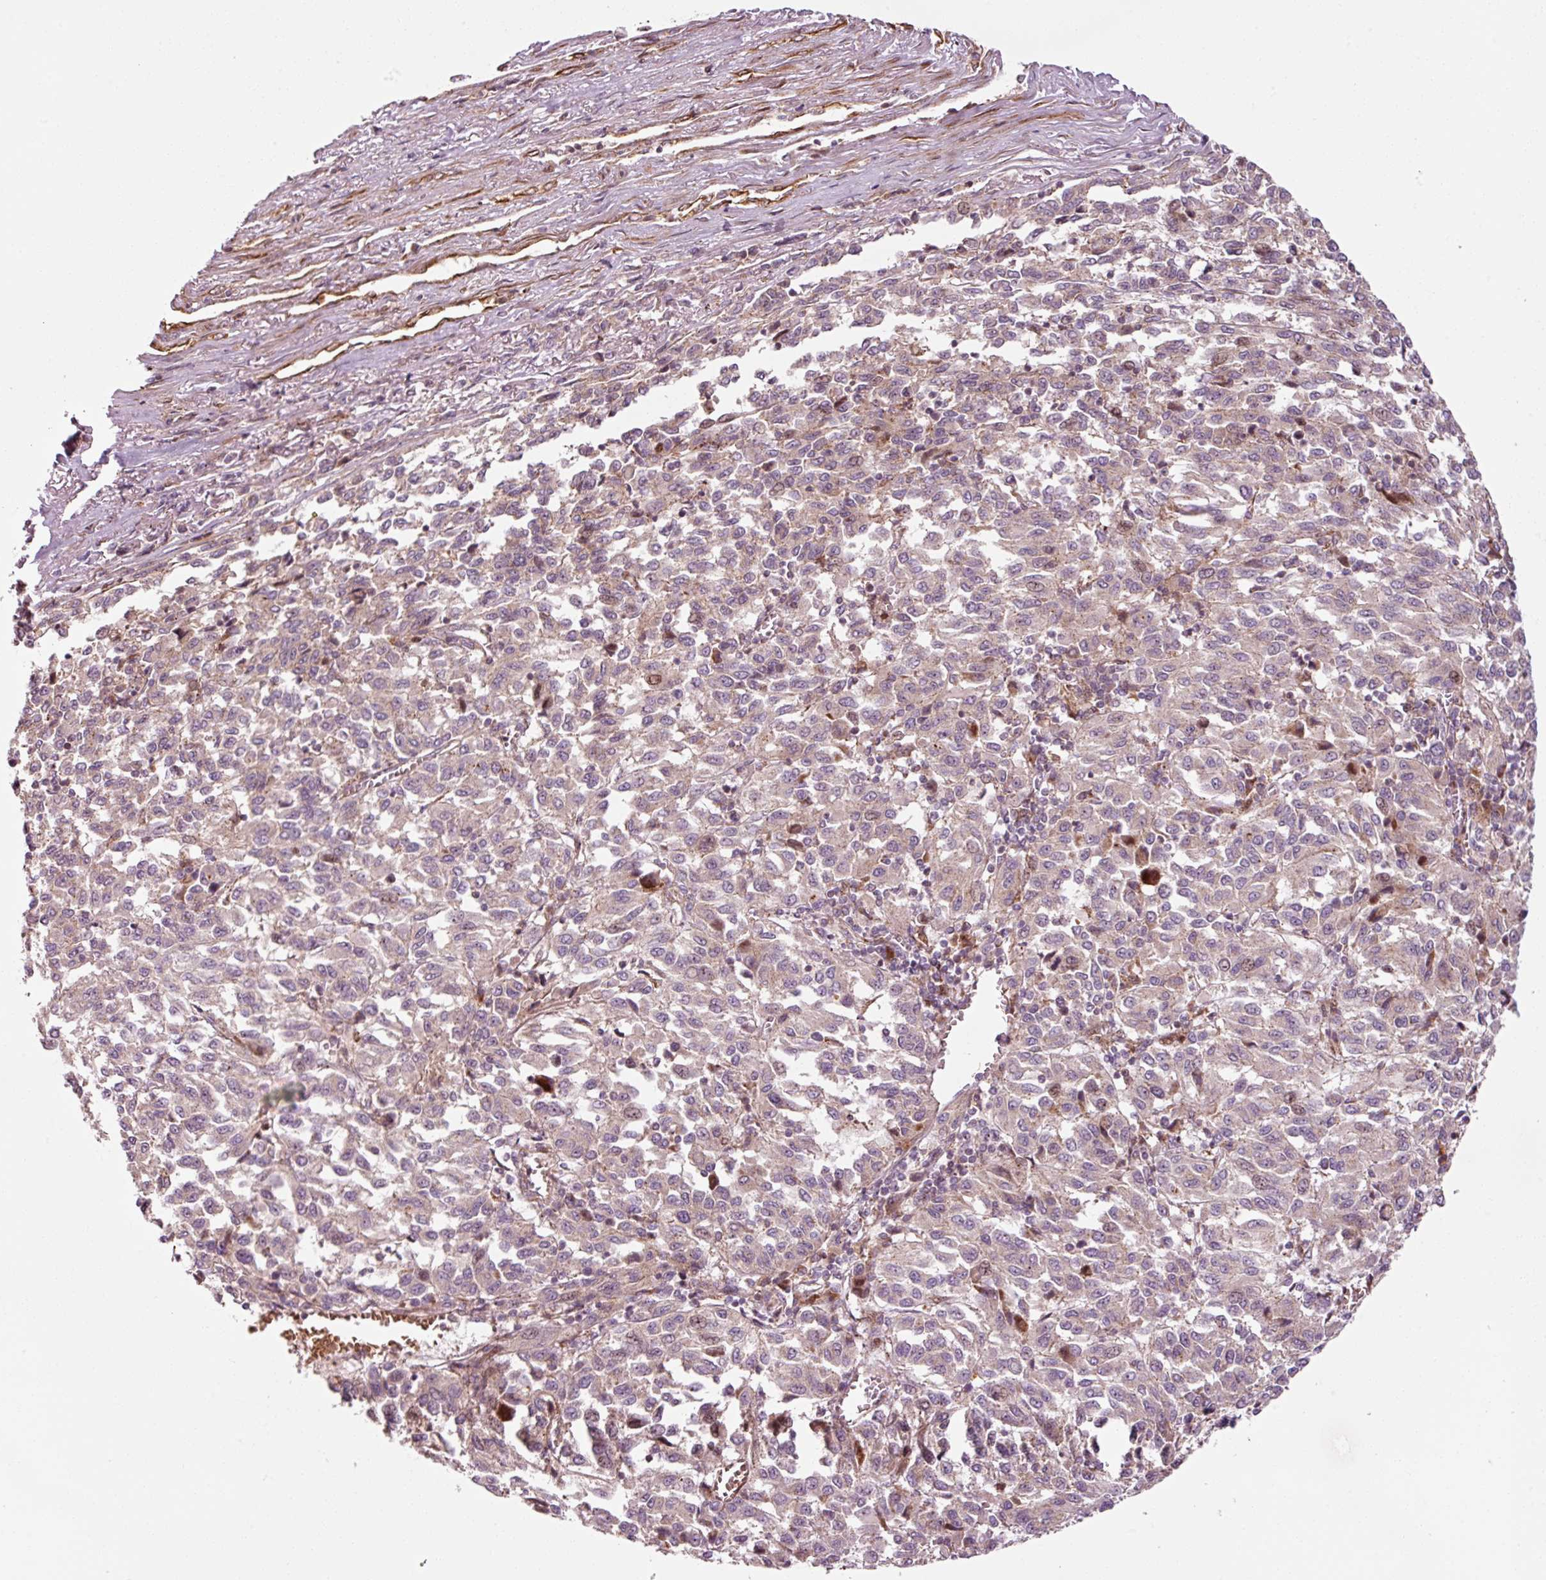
{"staining": {"intensity": "moderate", "quantity": "25%-75%", "location": "cytoplasmic/membranous"}, "tissue": "melanoma", "cell_type": "Tumor cells", "image_type": "cancer", "snomed": [{"axis": "morphology", "description": "Malignant melanoma, Metastatic site"}, {"axis": "topography", "description": "Lung"}], "caption": "High-power microscopy captured an immunohistochemistry (IHC) image of melanoma, revealing moderate cytoplasmic/membranous expression in approximately 25%-75% of tumor cells.", "gene": "ANKRD20A1", "patient": {"sex": "male", "age": 64}}